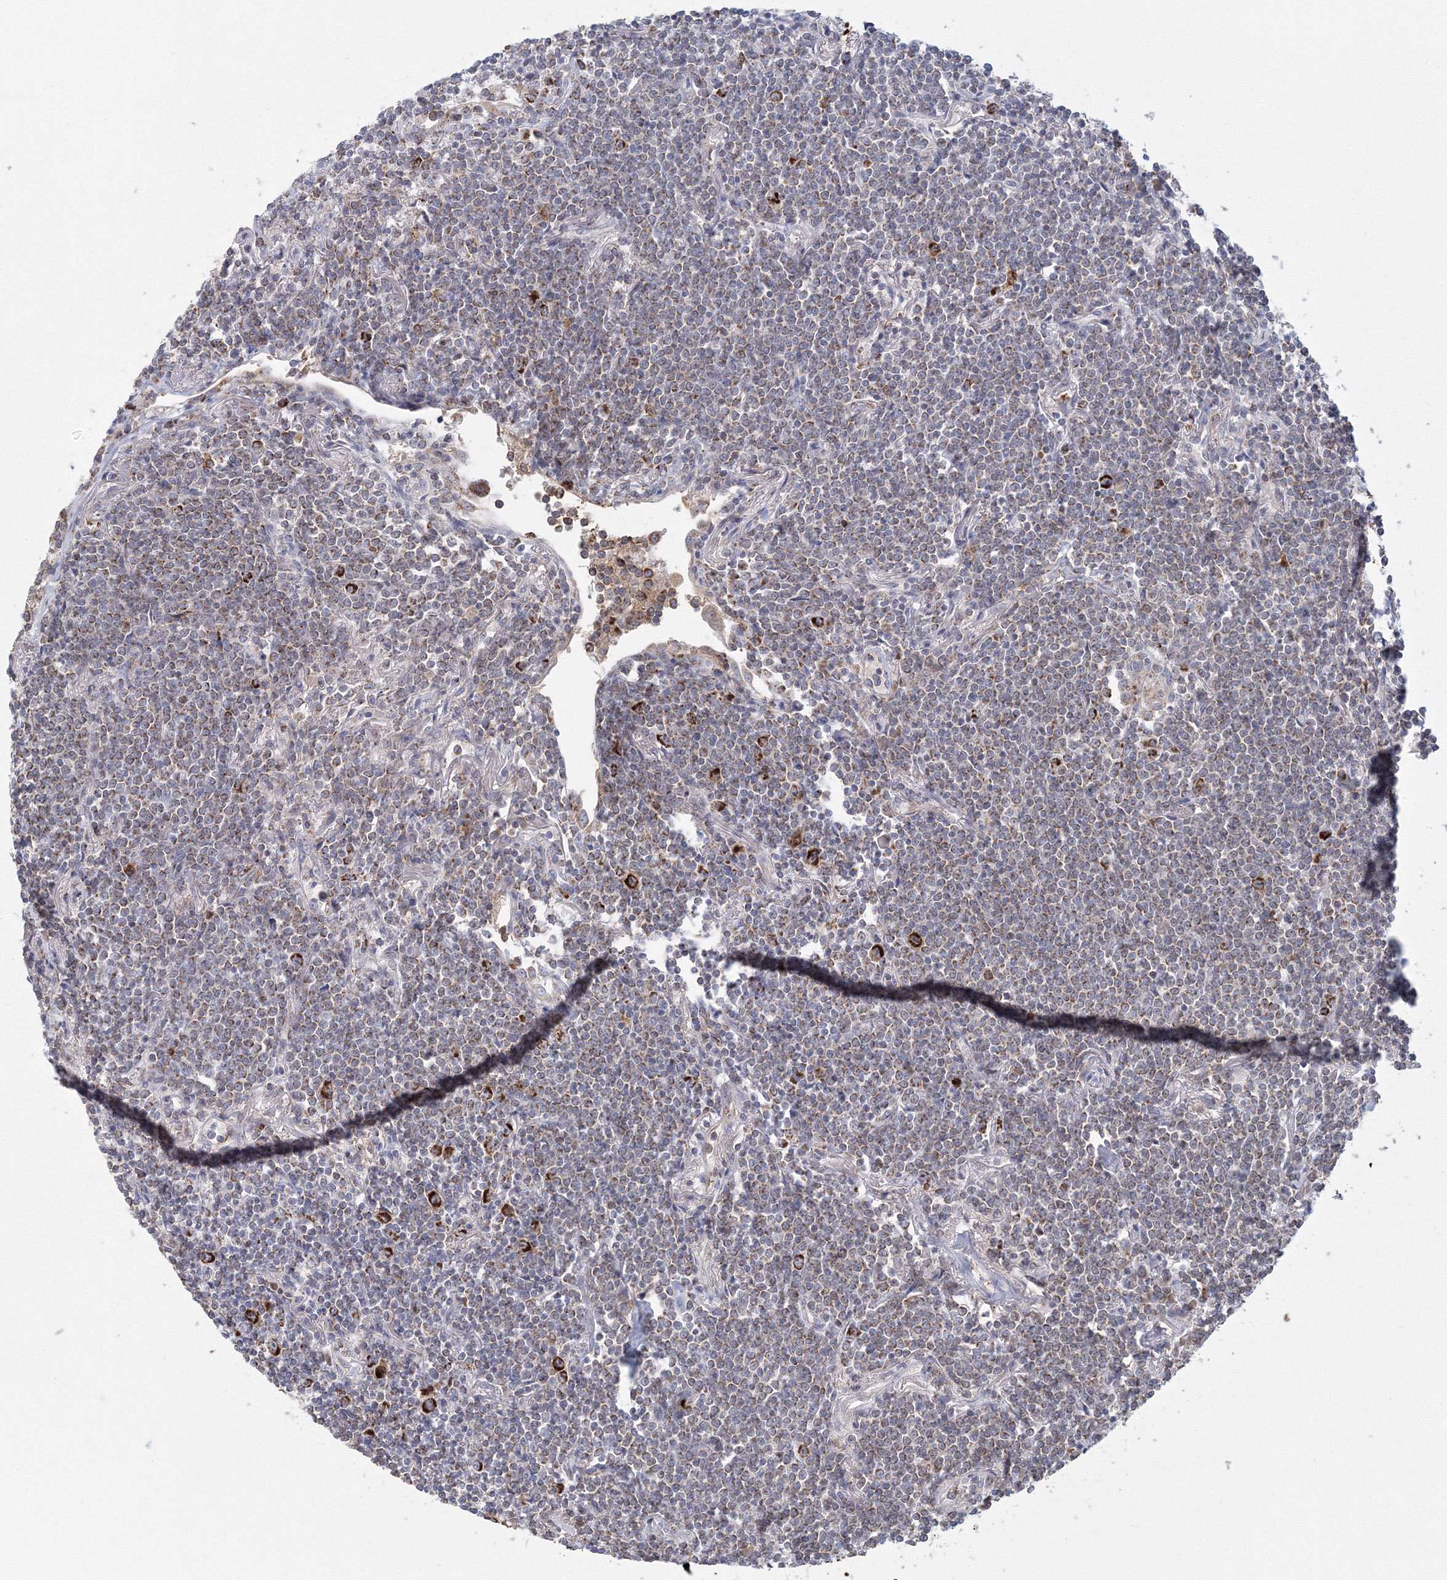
{"staining": {"intensity": "weak", "quantity": "25%-75%", "location": "cytoplasmic/membranous"}, "tissue": "lymphoma", "cell_type": "Tumor cells", "image_type": "cancer", "snomed": [{"axis": "morphology", "description": "Malignant lymphoma, non-Hodgkin's type, Low grade"}, {"axis": "topography", "description": "Lung"}], "caption": "A micrograph of malignant lymphoma, non-Hodgkin's type (low-grade) stained for a protein exhibits weak cytoplasmic/membranous brown staining in tumor cells.", "gene": "GRPEL1", "patient": {"sex": "female", "age": 71}}